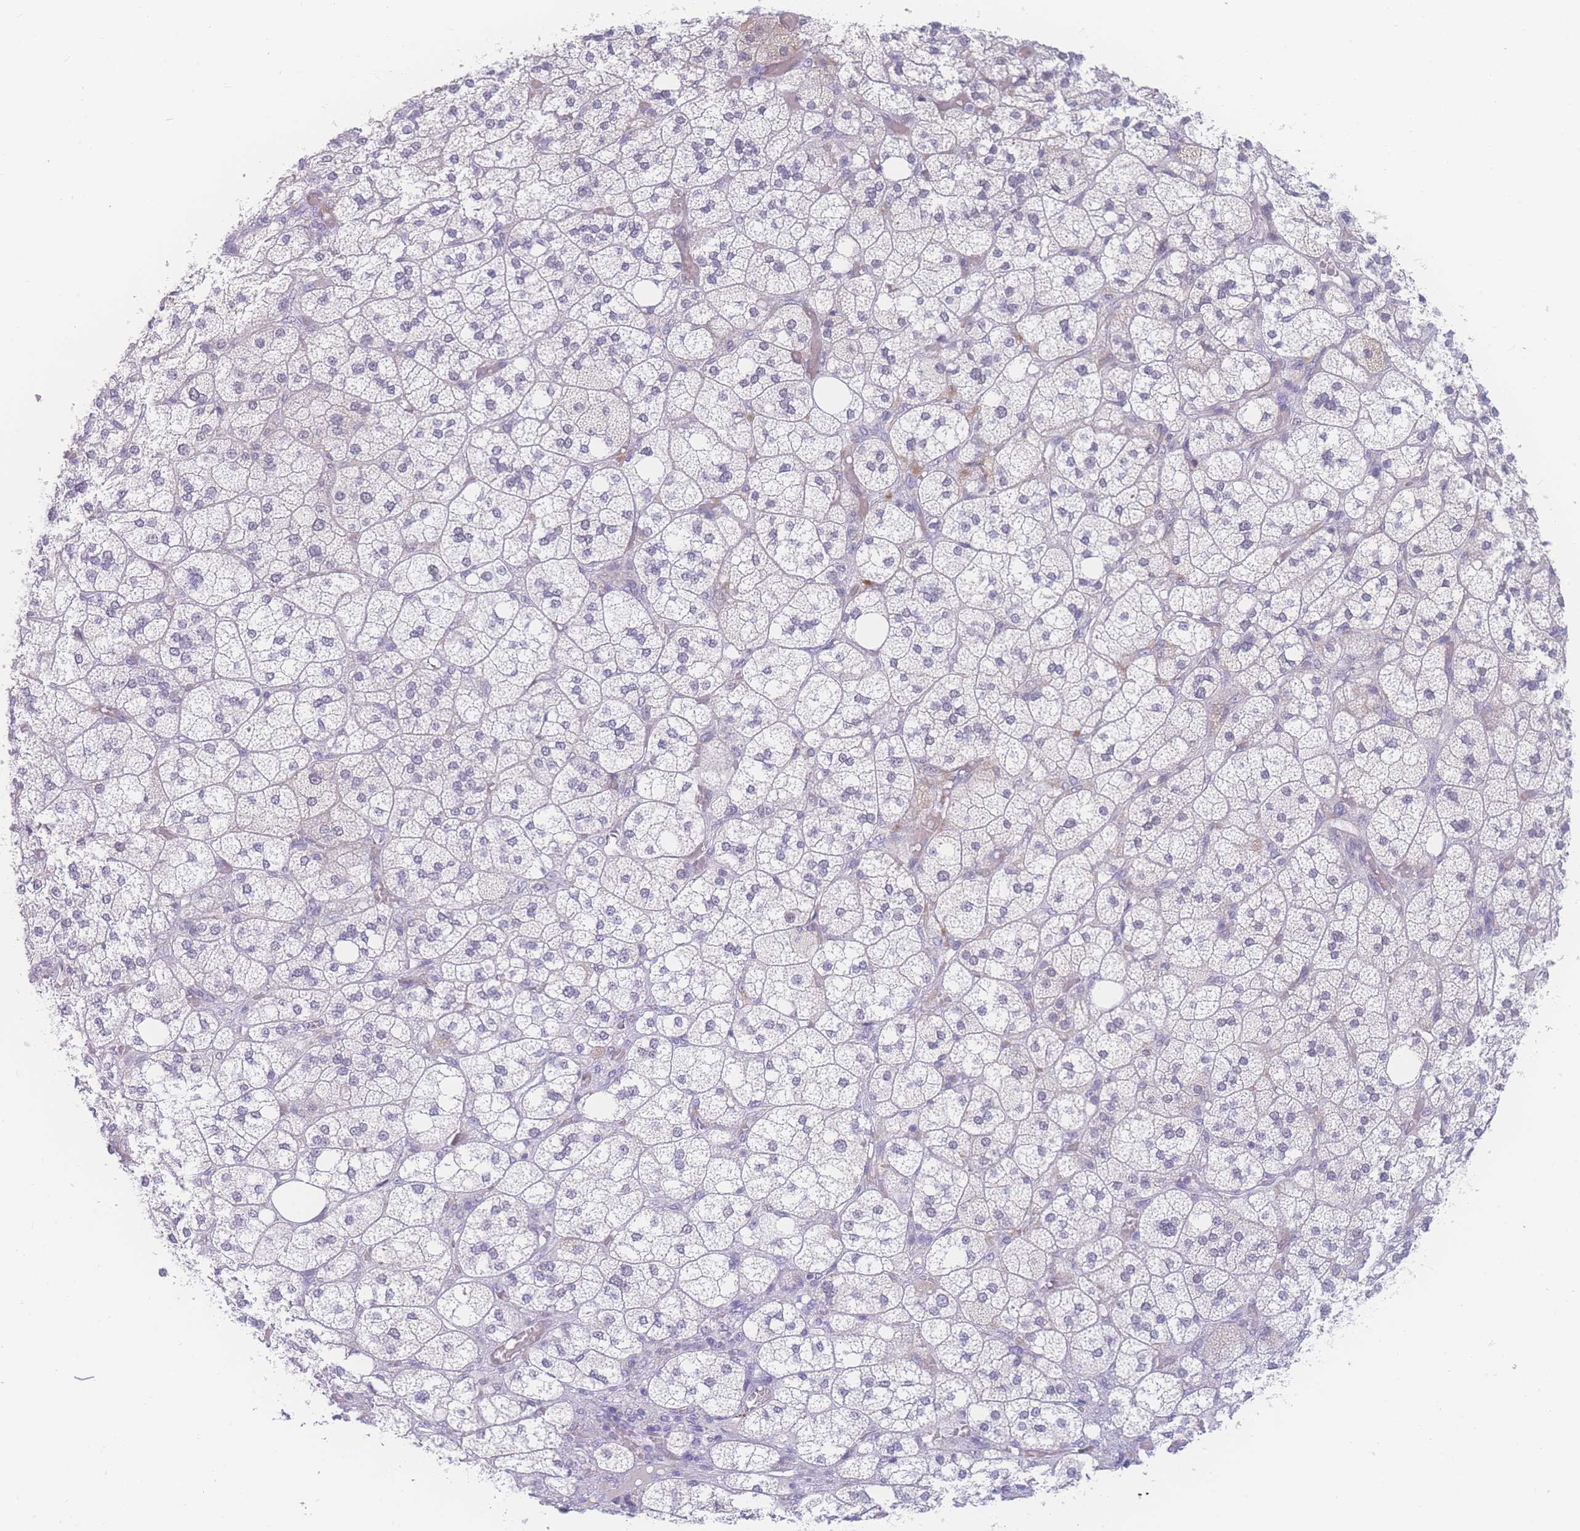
{"staining": {"intensity": "moderate", "quantity": "<25%", "location": "cytoplasmic/membranous"}, "tissue": "adrenal gland", "cell_type": "Glandular cells", "image_type": "normal", "snomed": [{"axis": "morphology", "description": "Normal tissue, NOS"}, {"axis": "topography", "description": "Adrenal gland"}], "caption": "Protein analysis of benign adrenal gland shows moderate cytoplasmic/membranous expression in approximately <25% of glandular cells.", "gene": "PRSS22", "patient": {"sex": "male", "age": 61}}